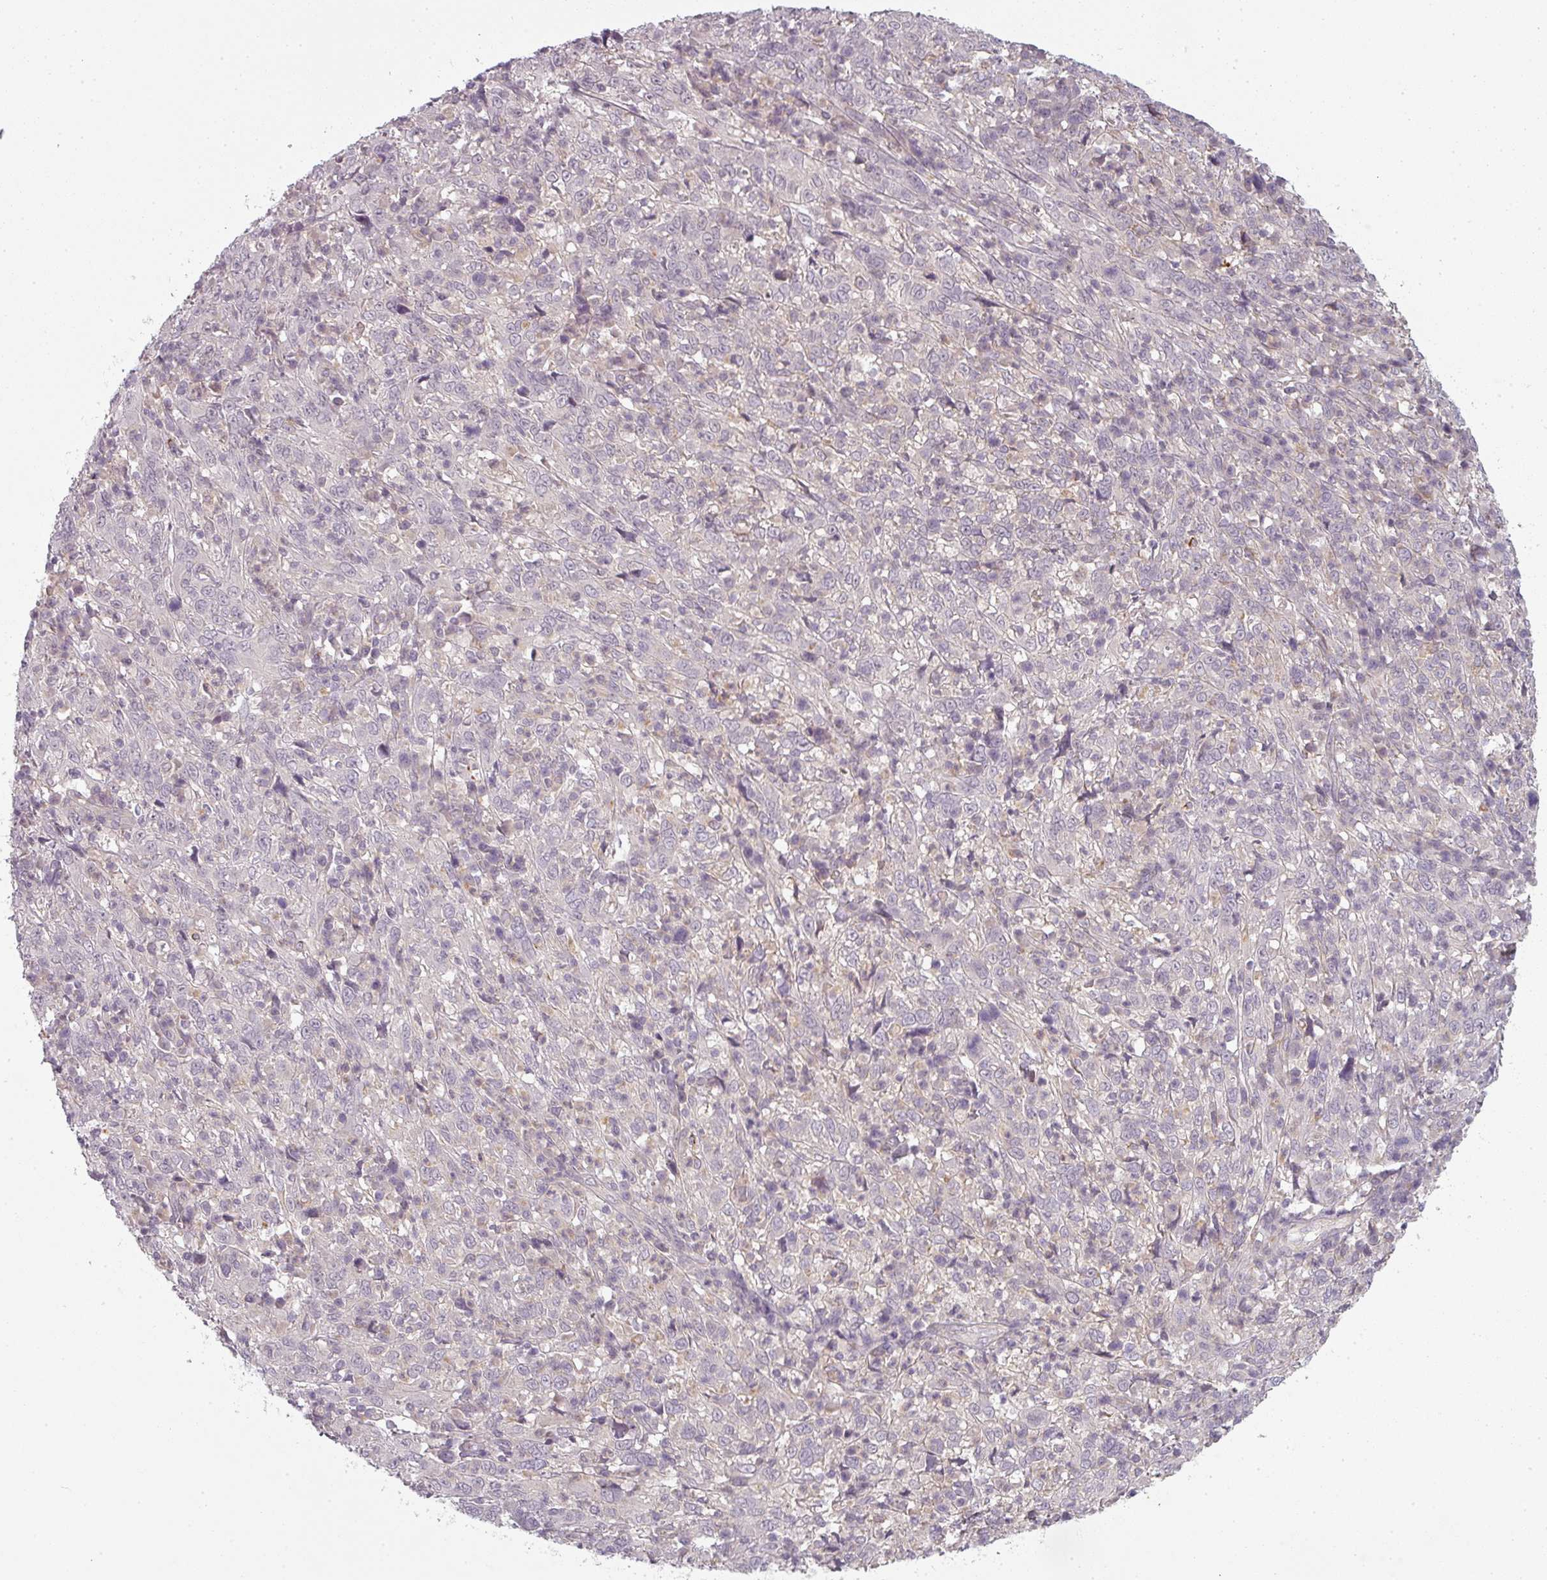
{"staining": {"intensity": "negative", "quantity": "none", "location": "none"}, "tissue": "cervical cancer", "cell_type": "Tumor cells", "image_type": "cancer", "snomed": [{"axis": "morphology", "description": "Squamous cell carcinoma, NOS"}, {"axis": "topography", "description": "Cervix"}], "caption": "Immunohistochemistry photomicrograph of human cervical cancer stained for a protein (brown), which displays no expression in tumor cells.", "gene": "SLC16A9", "patient": {"sex": "female", "age": 46}}